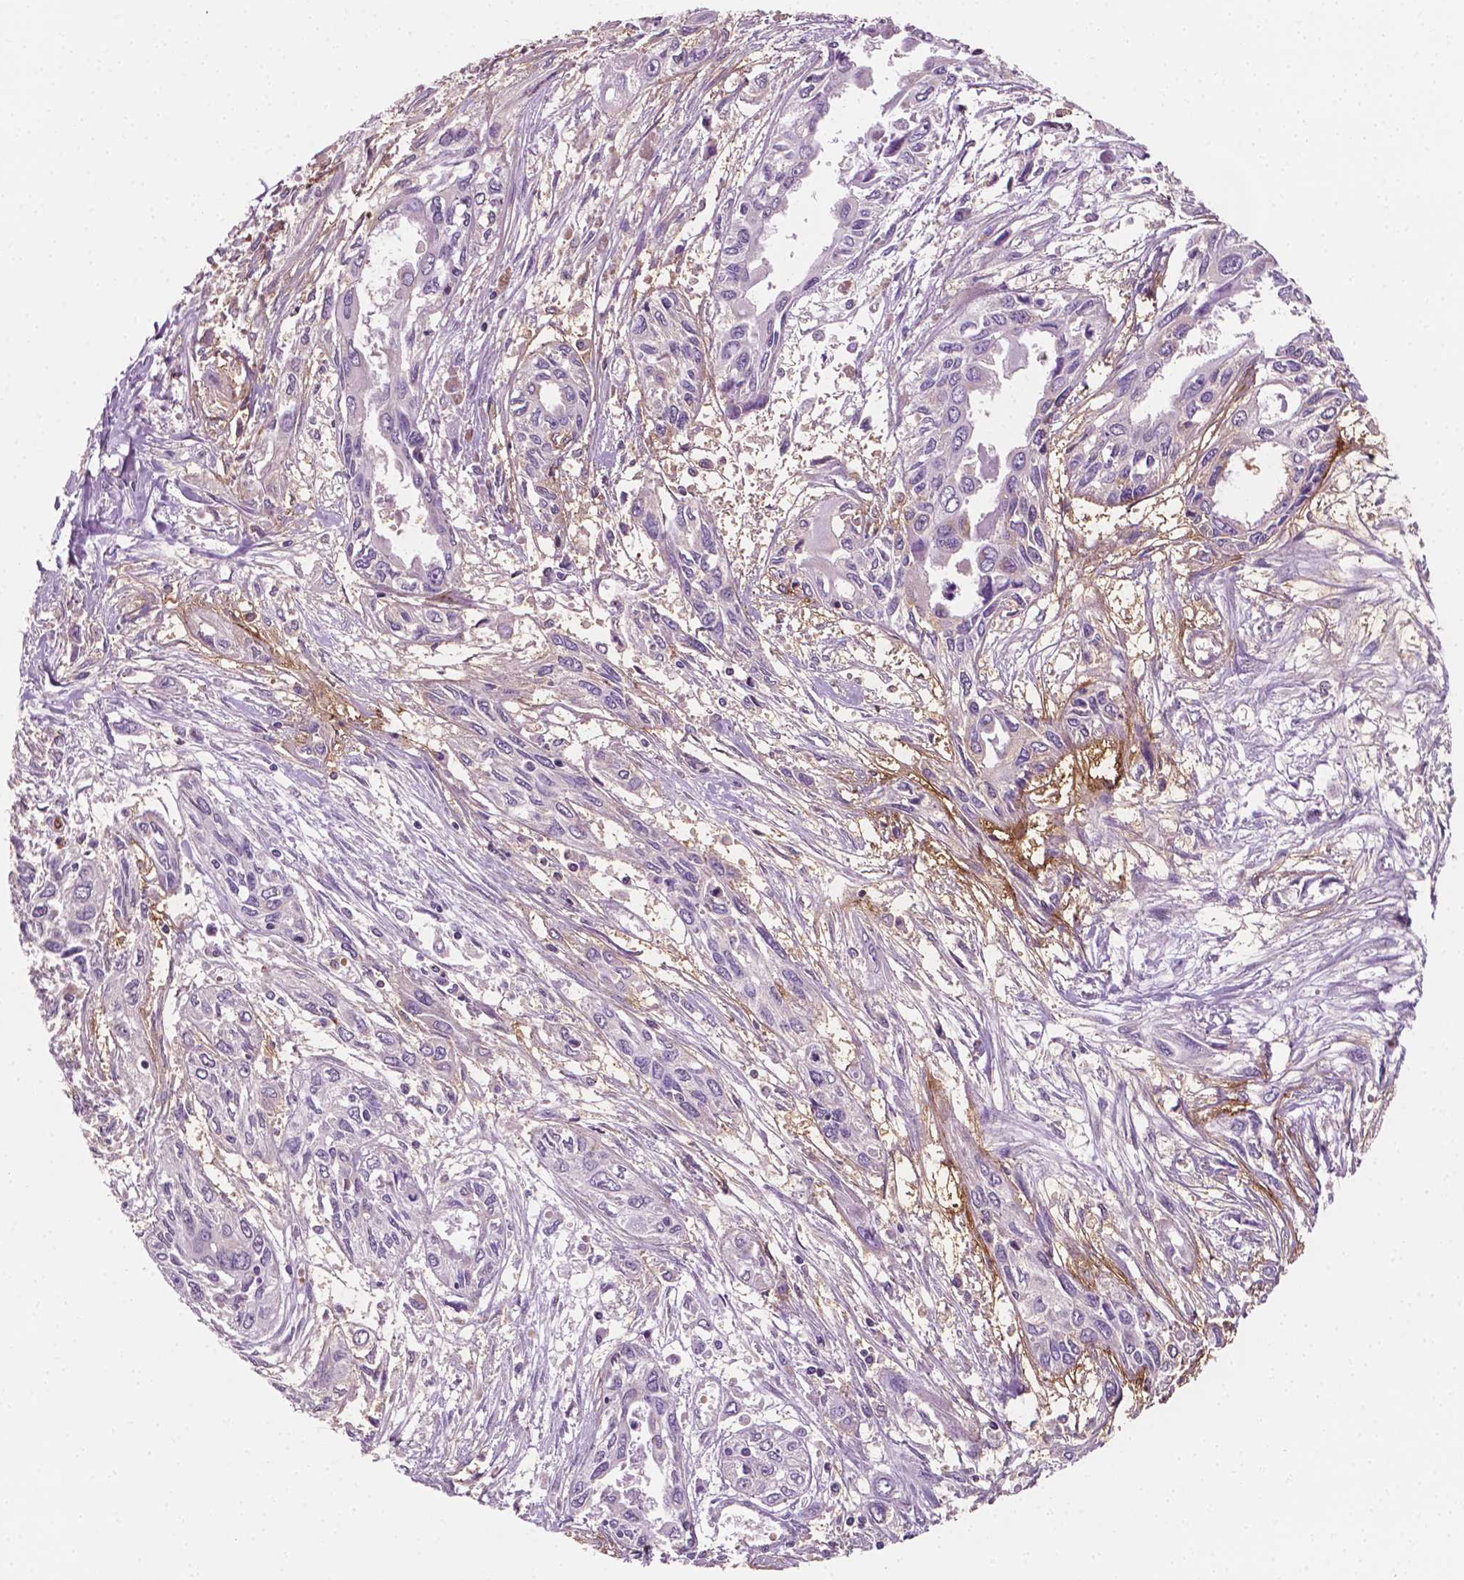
{"staining": {"intensity": "negative", "quantity": "none", "location": "none"}, "tissue": "pancreatic cancer", "cell_type": "Tumor cells", "image_type": "cancer", "snomed": [{"axis": "morphology", "description": "Adenocarcinoma, NOS"}, {"axis": "topography", "description": "Pancreas"}], "caption": "DAB (3,3'-diaminobenzidine) immunohistochemical staining of pancreatic adenocarcinoma reveals no significant expression in tumor cells.", "gene": "PTX3", "patient": {"sex": "female", "age": 55}}